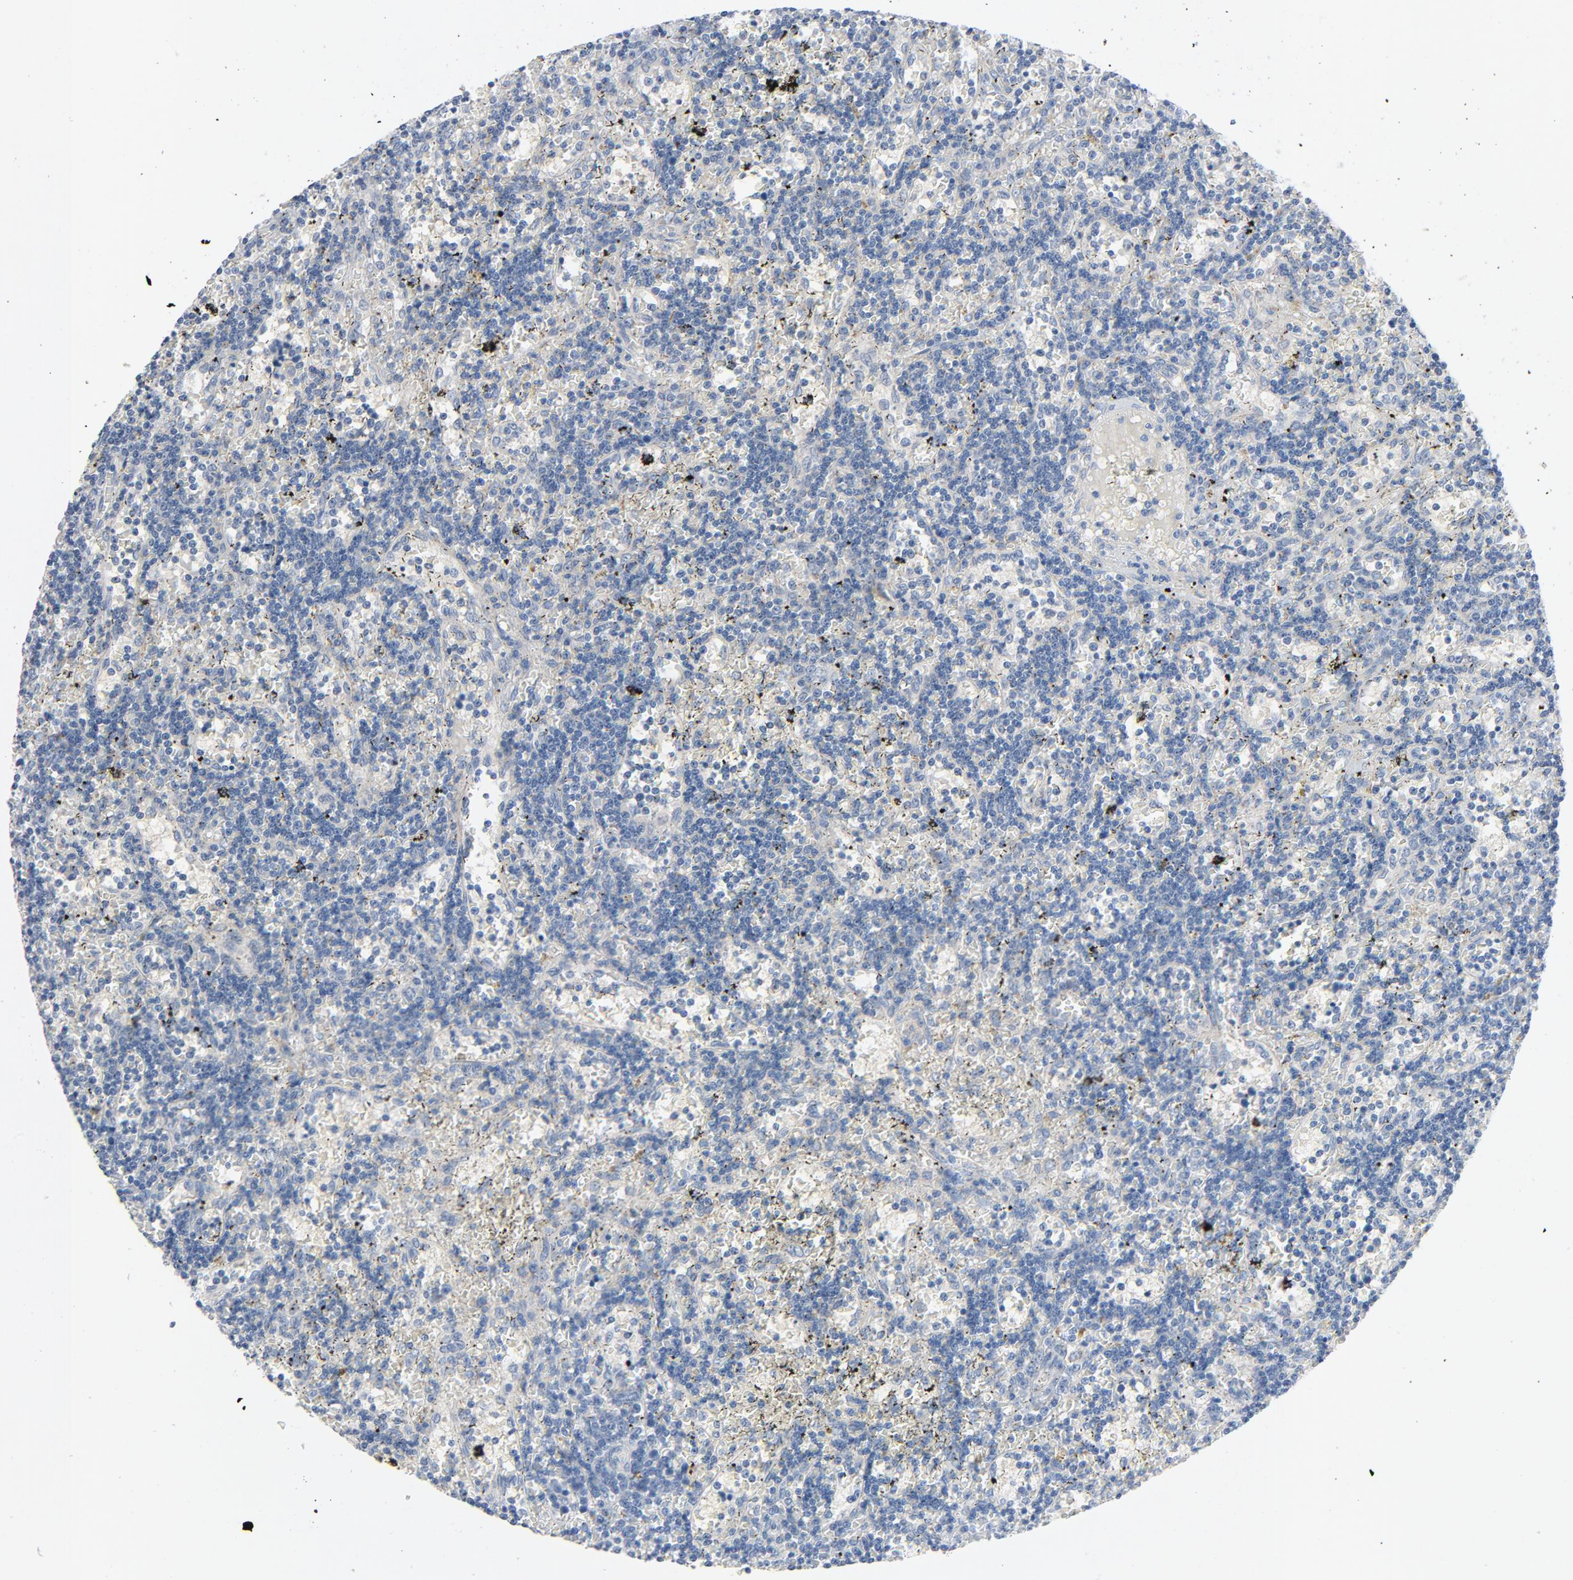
{"staining": {"intensity": "negative", "quantity": "none", "location": "none"}, "tissue": "lymphoma", "cell_type": "Tumor cells", "image_type": "cancer", "snomed": [{"axis": "morphology", "description": "Malignant lymphoma, non-Hodgkin's type, Low grade"}, {"axis": "topography", "description": "Spleen"}], "caption": "An image of human lymphoma is negative for staining in tumor cells.", "gene": "TSG101", "patient": {"sex": "male", "age": 60}}